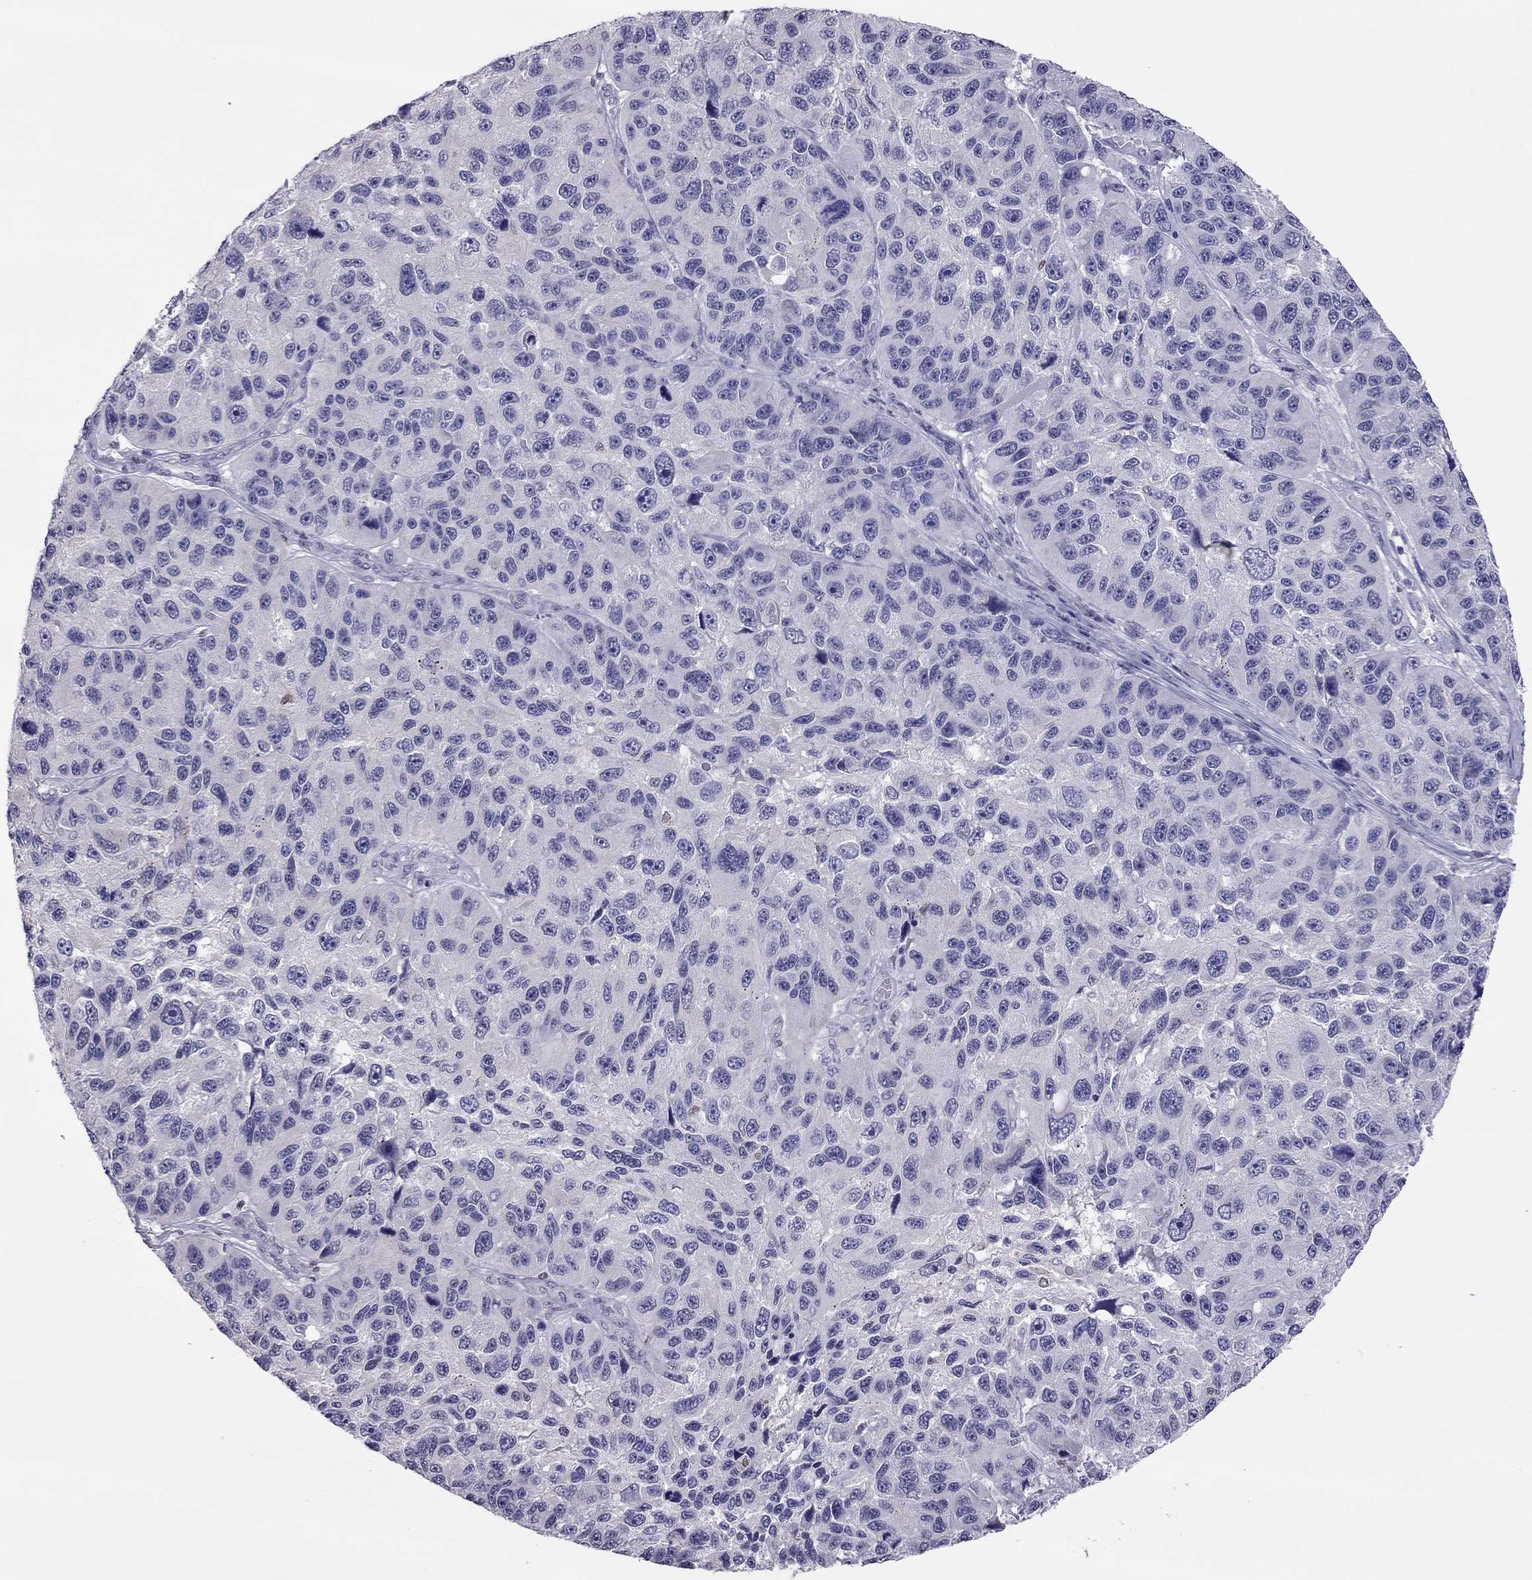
{"staining": {"intensity": "negative", "quantity": "none", "location": "none"}, "tissue": "melanoma", "cell_type": "Tumor cells", "image_type": "cancer", "snomed": [{"axis": "morphology", "description": "Malignant melanoma, NOS"}, {"axis": "topography", "description": "Skin"}], "caption": "Human malignant melanoma stained for a protein using IHC reveals no staining in tumor cells.", "gene": "SPINT3", "patient": {"sex": "male", "age": 53}}